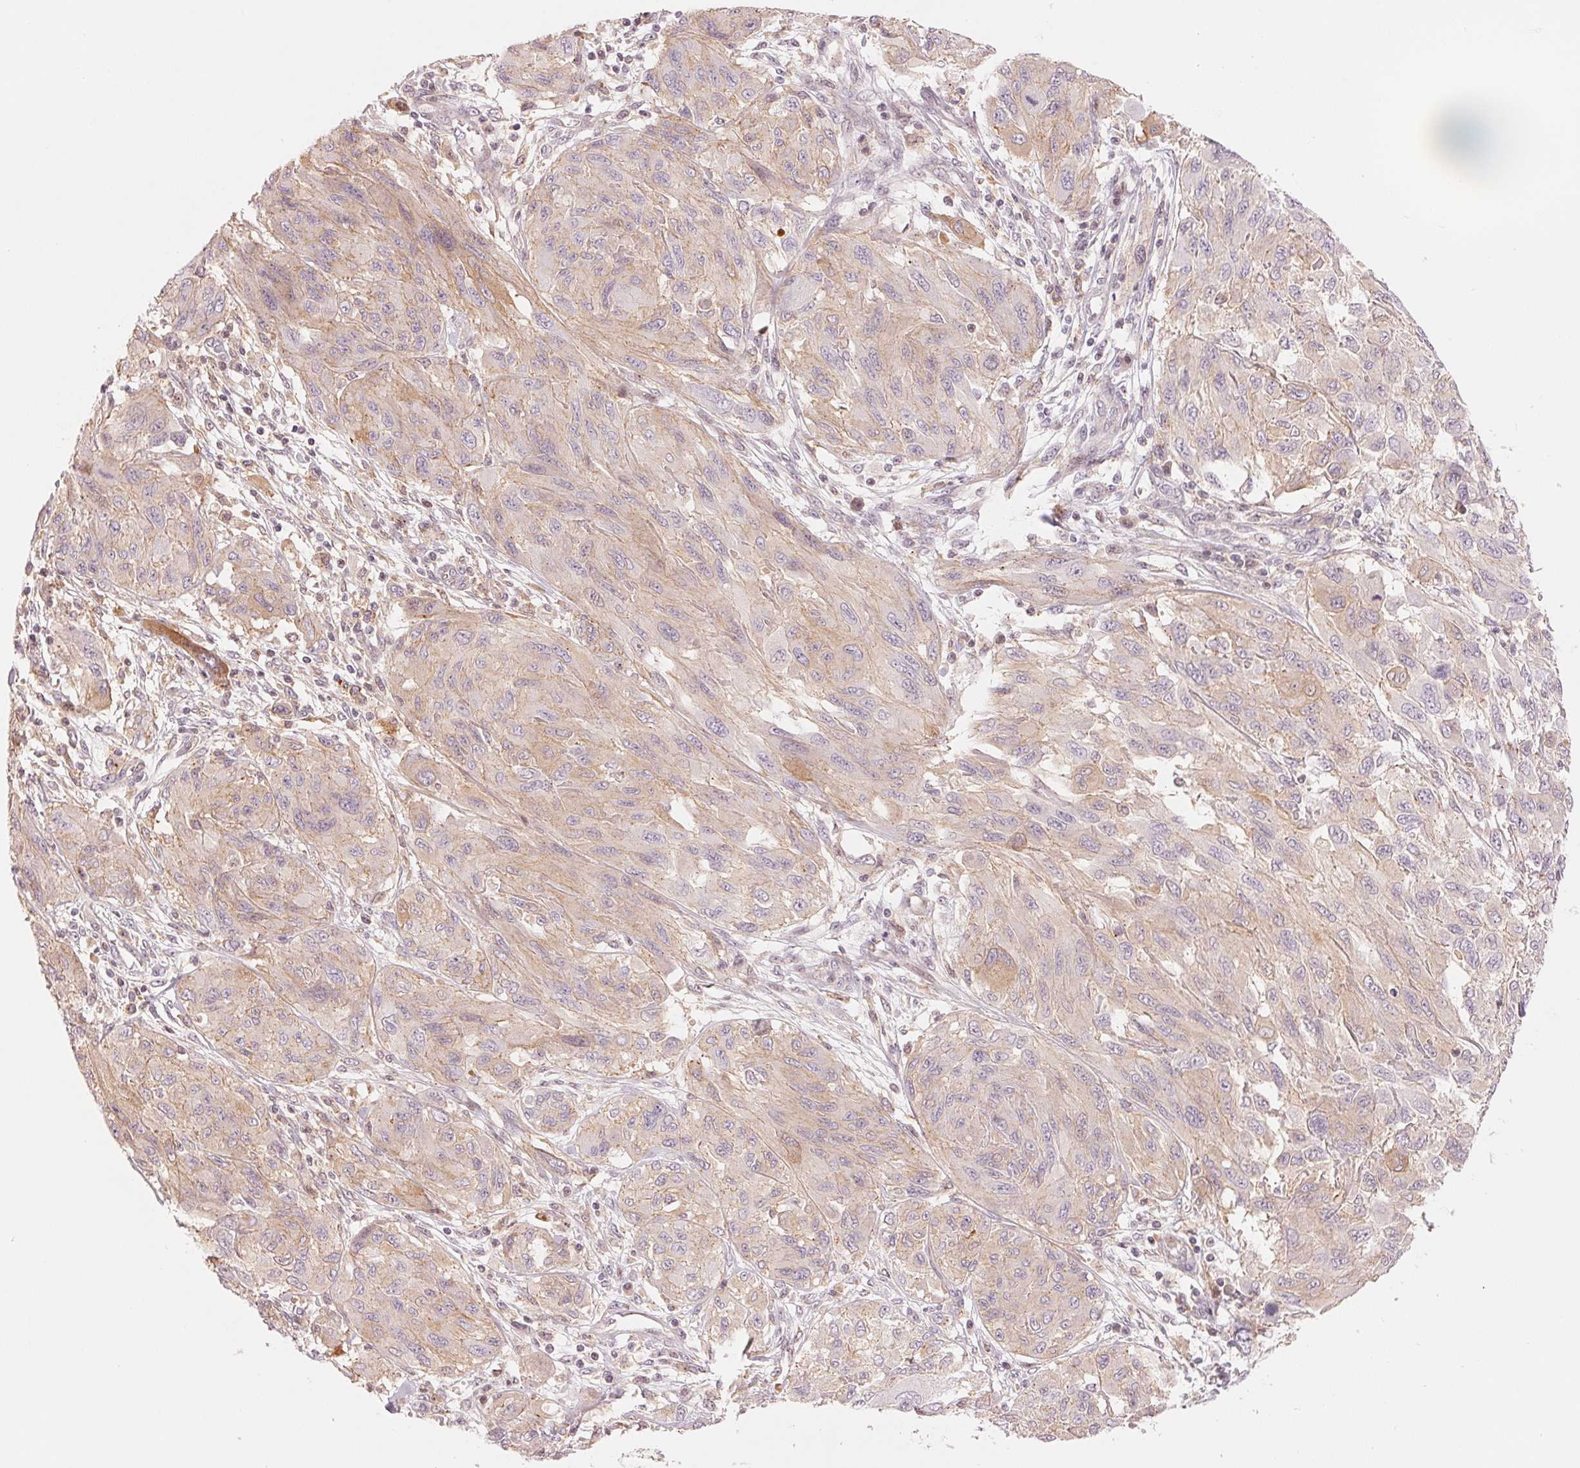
{"staining": {"intensity": "weak", "quantity": "<25%", "location": "cytoplasmic/membranous"}, "tissue": "melanoma", "cell_type": "Tumor cells", "image_type": "cancer", "snomed": [{"axis": "morphology", "description": "Malignant melanoma, NOS"}, {"axis": "topography", "description": "Skin"}], "caption": "Immunohistochemical staining of human malignant melanoma exhibits no significant expression in tumor cells.", "gene": "SLC17A4", "patient": {"sex": "female", "age": 91}}